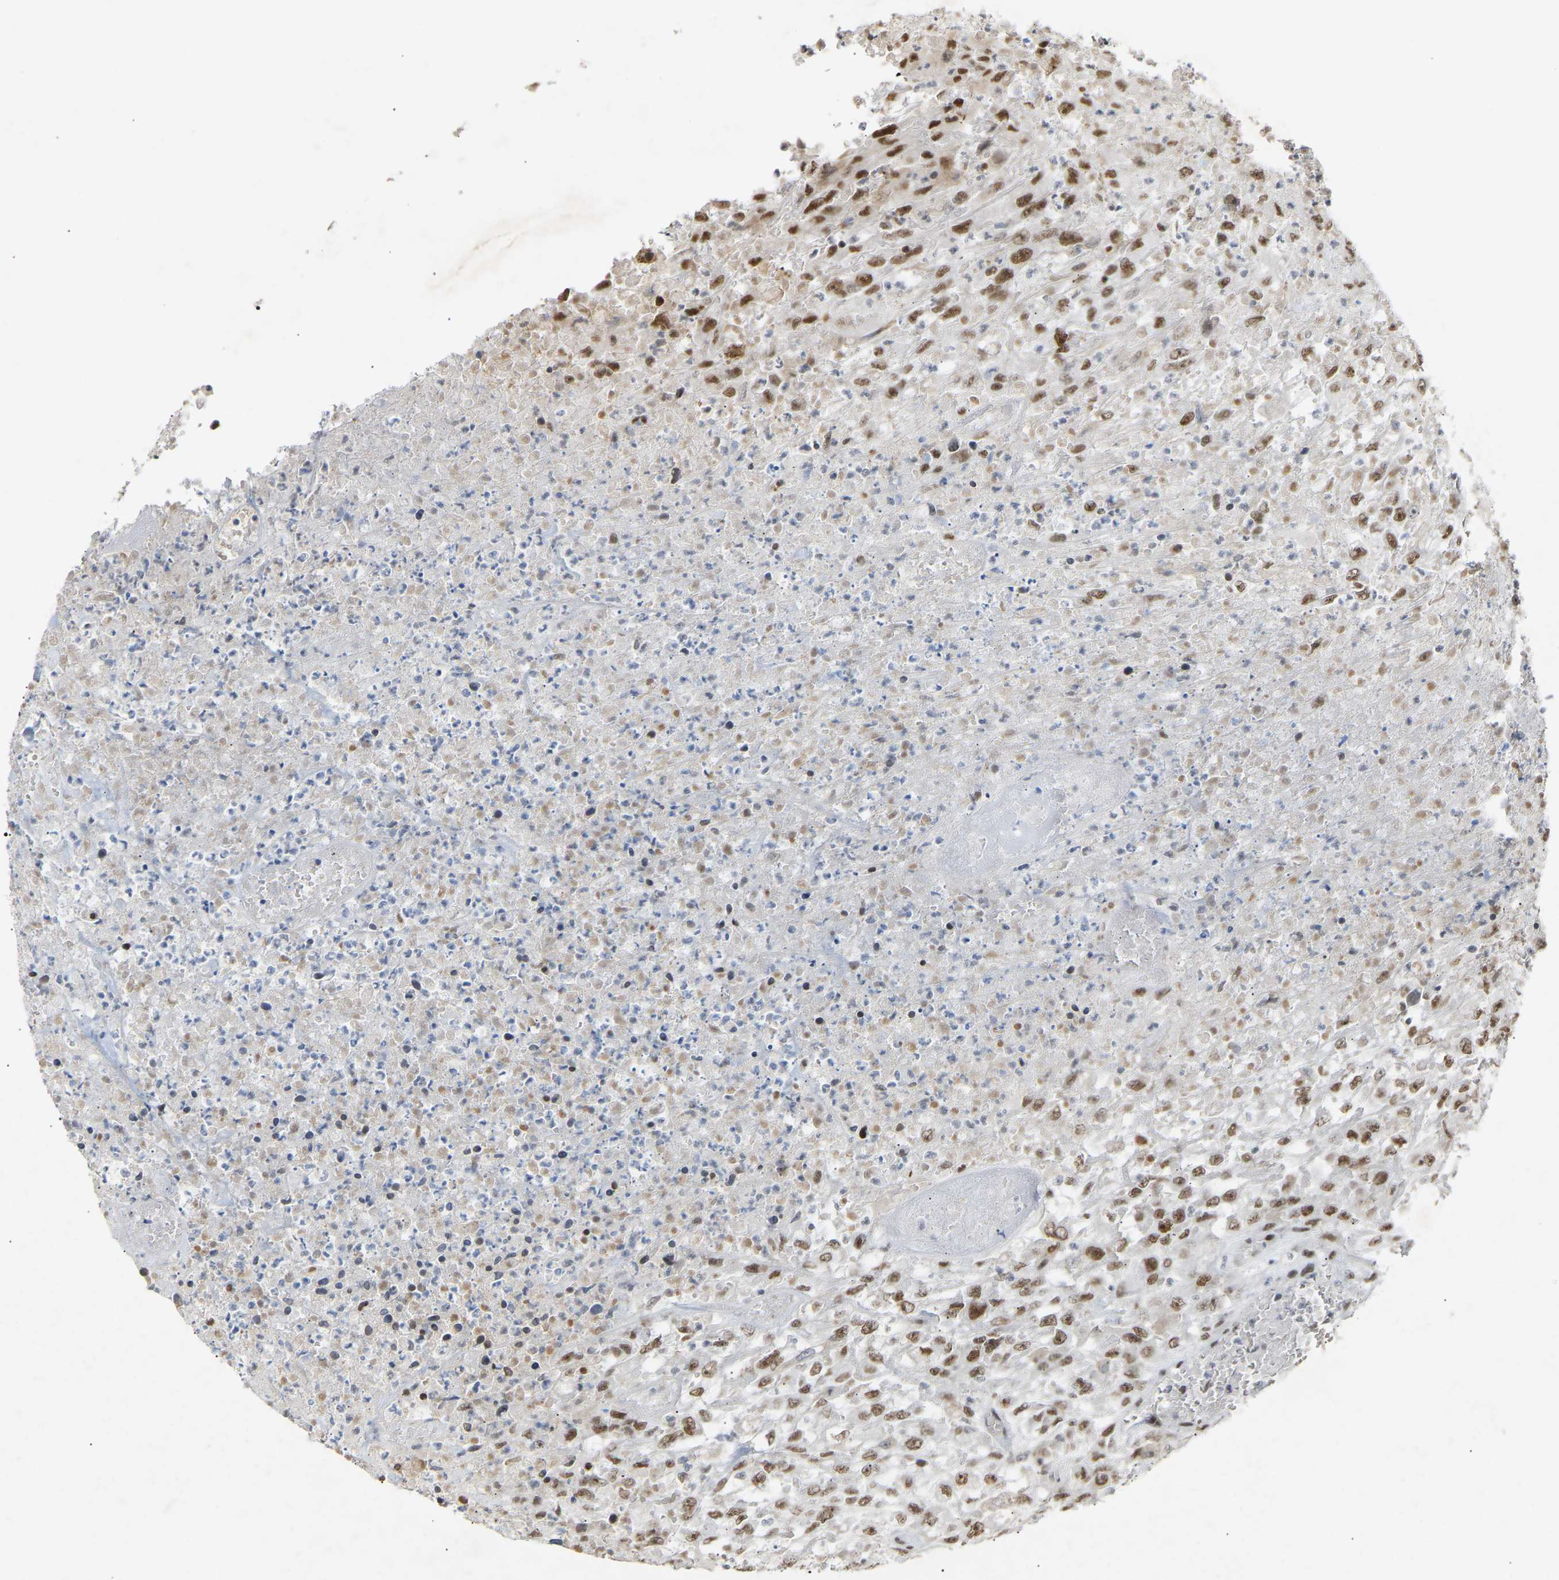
{"staining": {"intensity": "moderate", "quantity": ">75%", "location": "nuclear"}, "tissue": "urothelial cancer", "cell_type": "Tumor cells", "image_type": "cancer", "snomed": [{"axis": "morphology", "description": "Urothelial carcinoma, High grade"}, {"axis": "topography", "description": "Urinary bladder"}], "caption": "Immunohistochemical staining of human urothelial carcinoma (high-grade) exhibits medium levels of moderate nuclear staining in about >75% of tumor cells. The staining is performed using DAB brown chromogen to label protein expression. The nuclei are counter-stained blue using hematoxylin.", "gene": "NELFB", "patient": {"sex": "male", "age": 46}}